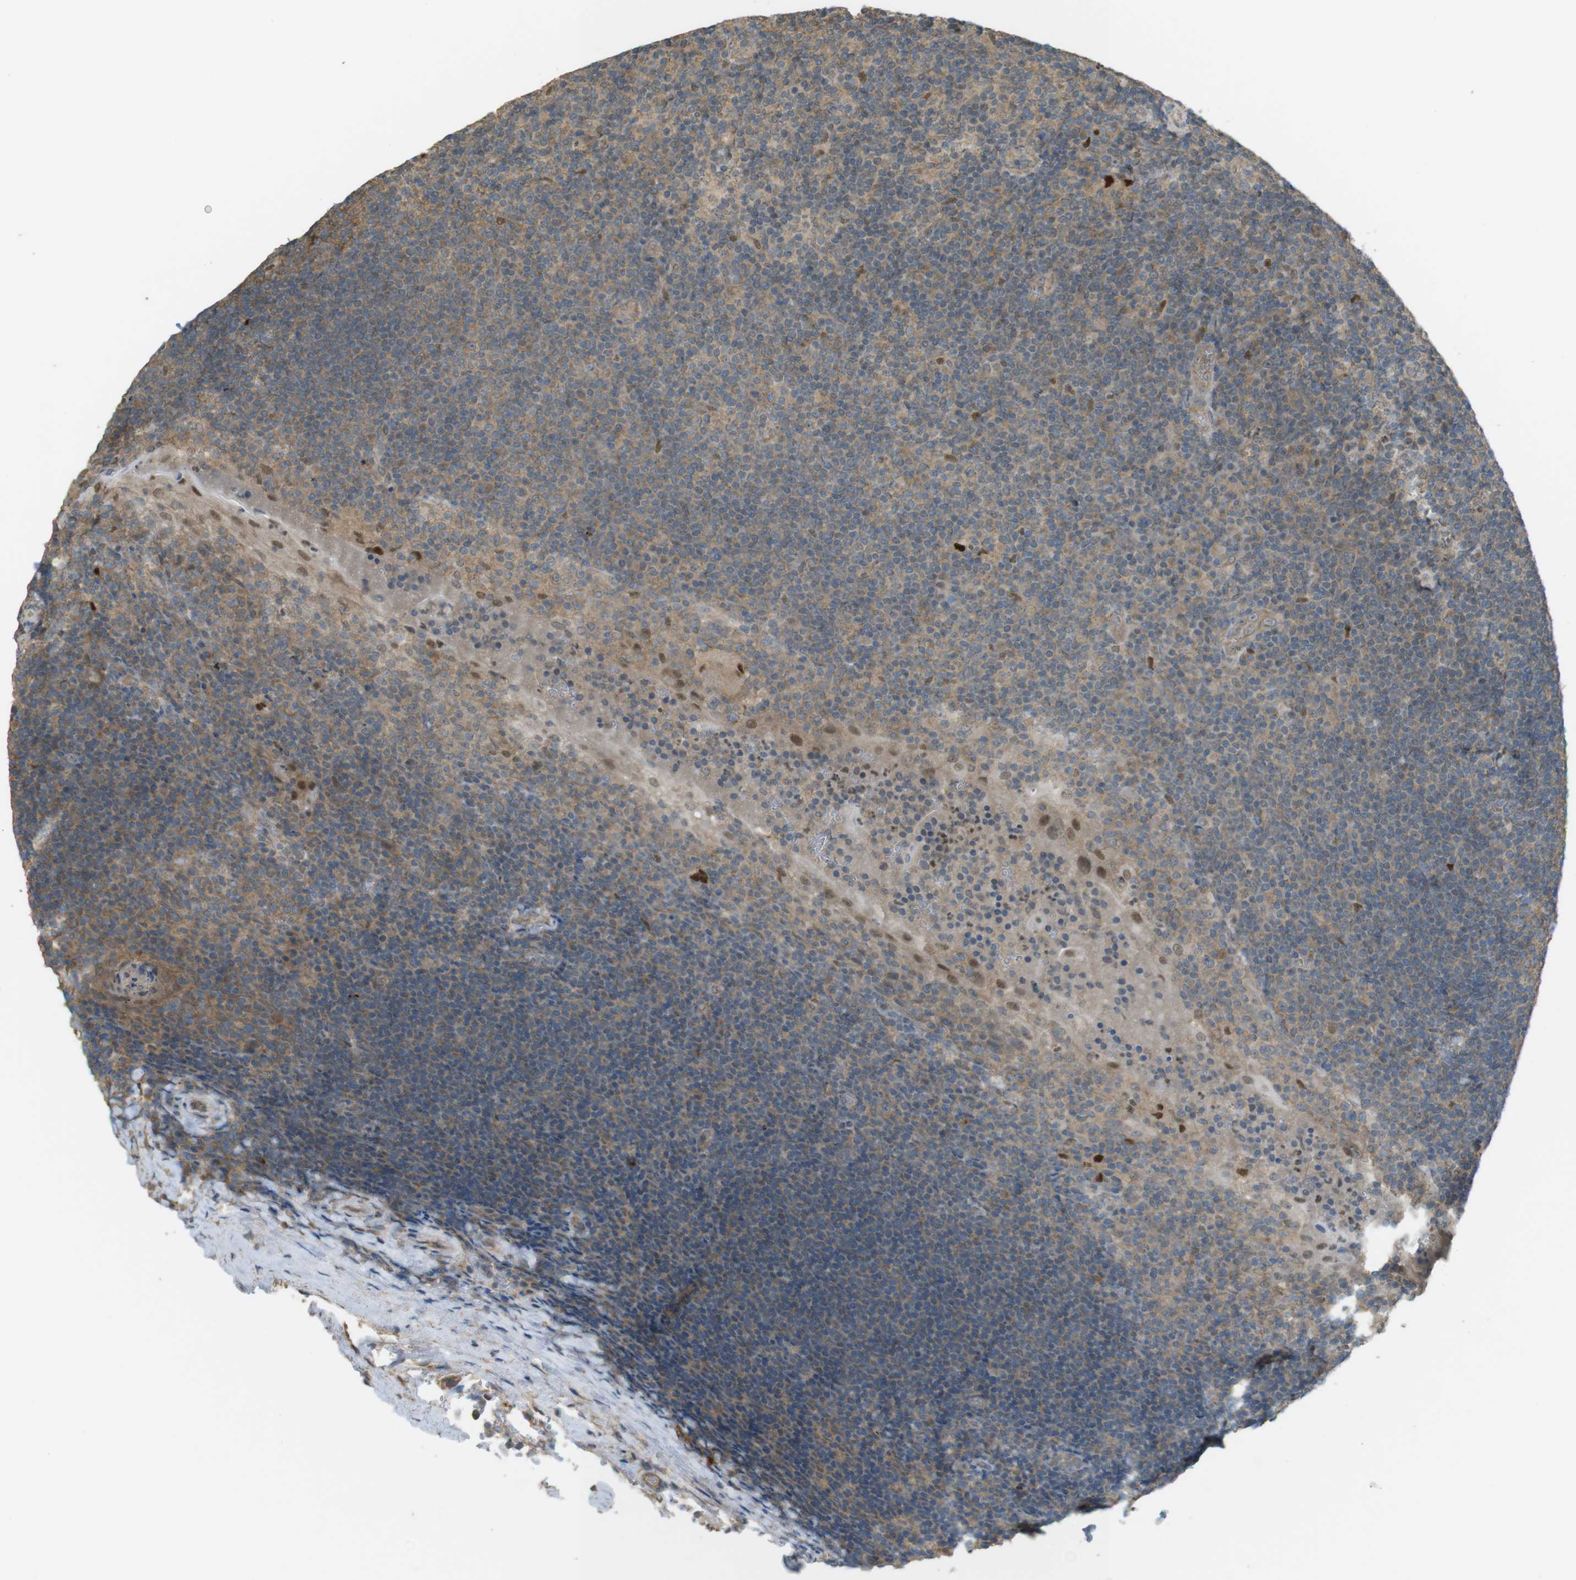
{"staining": {"intensity": "weak", "quantity": "25%-75%", "location": "cytoplasmic/membranous"}, "tissue": "tonsil", "cell_type": "Germinal center cells", "image_type": "normal", "snomed": [{"axis": "morphology", "description": "Normal tissue, NOS"}, {"axis": "topography", "description": "Tonsil"}], "caption": "A brown stain highlights weak cytoplasmic/membranous staining of a protein in germinal center cells of normal tonsil.", "gene": "ZDHHC20", "patient": {"sex": "male", "age": 37}}